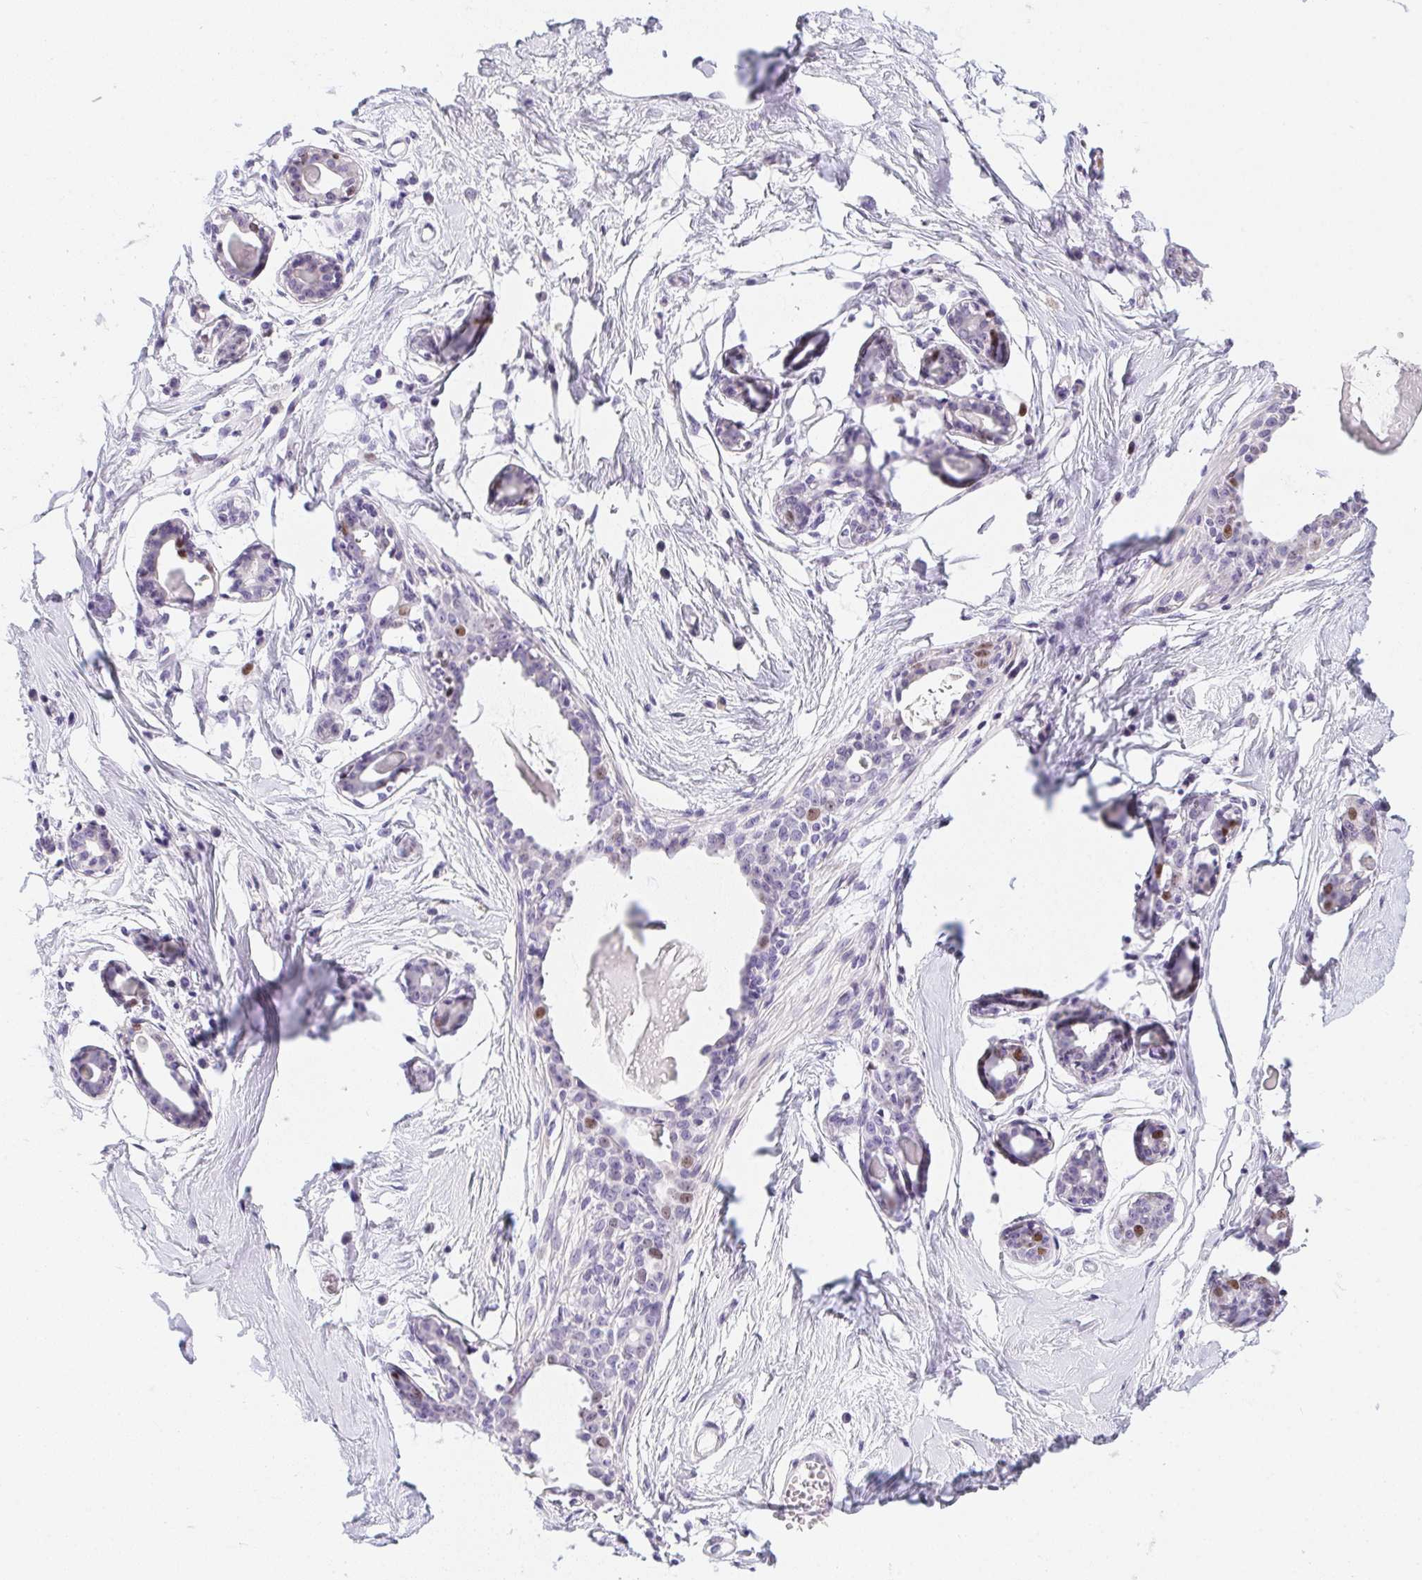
{"staining": {"intensity": "negative", "quantity": "none", "location": "none"}, "tissue": "breast", "cell_type": "Adipocytes", "image_type": "normal", "snomed": [{"axis": "morphology", "description": "Normal tissue, NOS"}, {"axis": "topography", "description": "Breast"}], "caption": "Adipocytes show no significant protein positivity in normal breast. (Stains: DAB (3,3'-diaminobenzidine) immunohistochemistry (IHC) with hematoxylin counter stain, Microscopy: brightfield microscopy at high magnification).", "gene": "HELLS", "patient": {"sex": "female", "age": 45}}